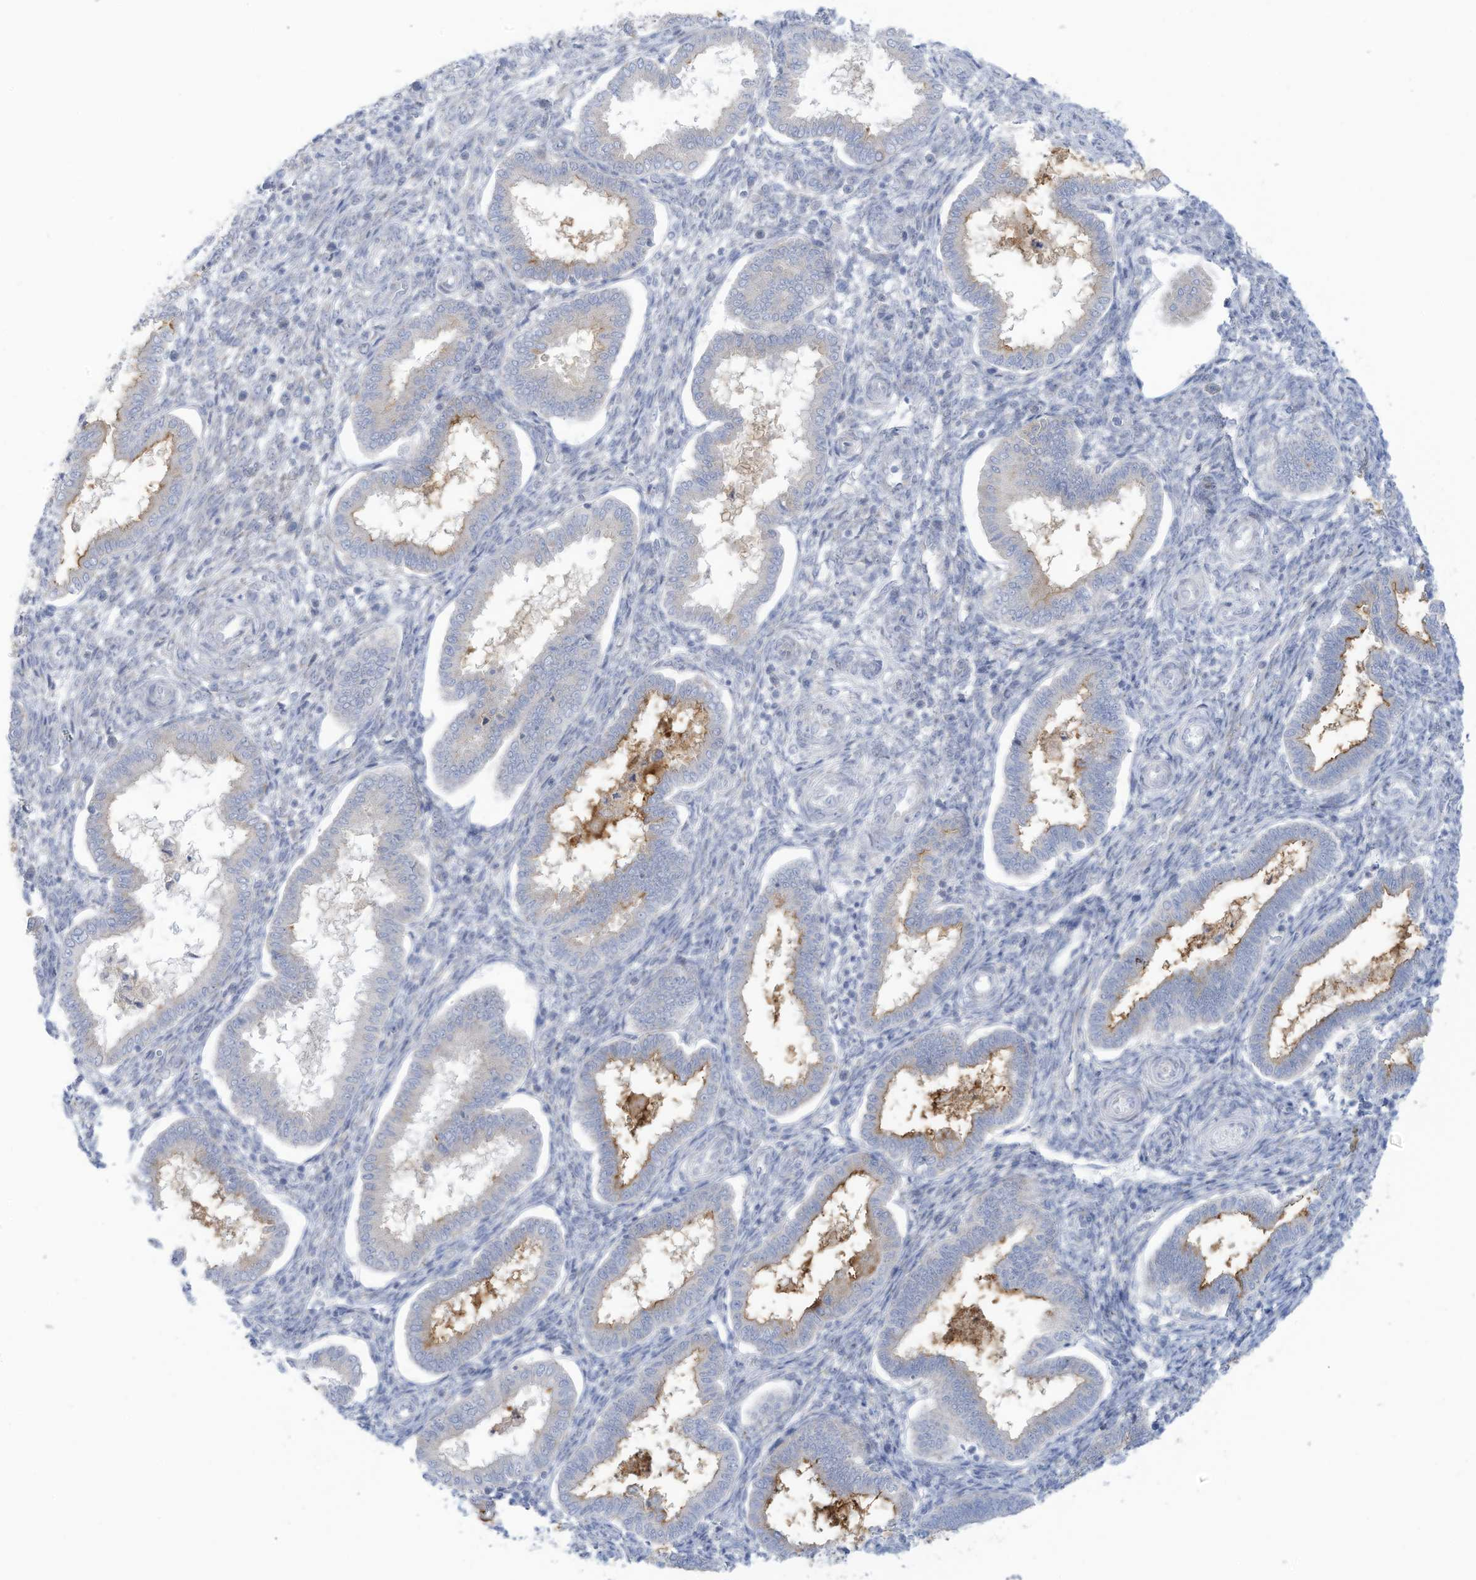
{"staining": {"intensity": "negative", "quantity": "none", "location": "none"}, "tissue": "endometrium", "cell_type": "Cells in endometrial stroma", "image_type": "normal", "snomed": [{"axis": "morphology", "description": "Normal tissue, NOS"}, {"axis": "topography", "description": "Endometrium"}], "caption": "Protein analysis of normal endometrium demonstrates no significant staining in cells in endometrial stroma. (Stains: DAB immunohistochemistry with hematoxylin counter stain, Microscopy: brightfield microscopy at high magnification).", "gene": "TRMT2B", "patient": {"sex": "female", "age": 24}}